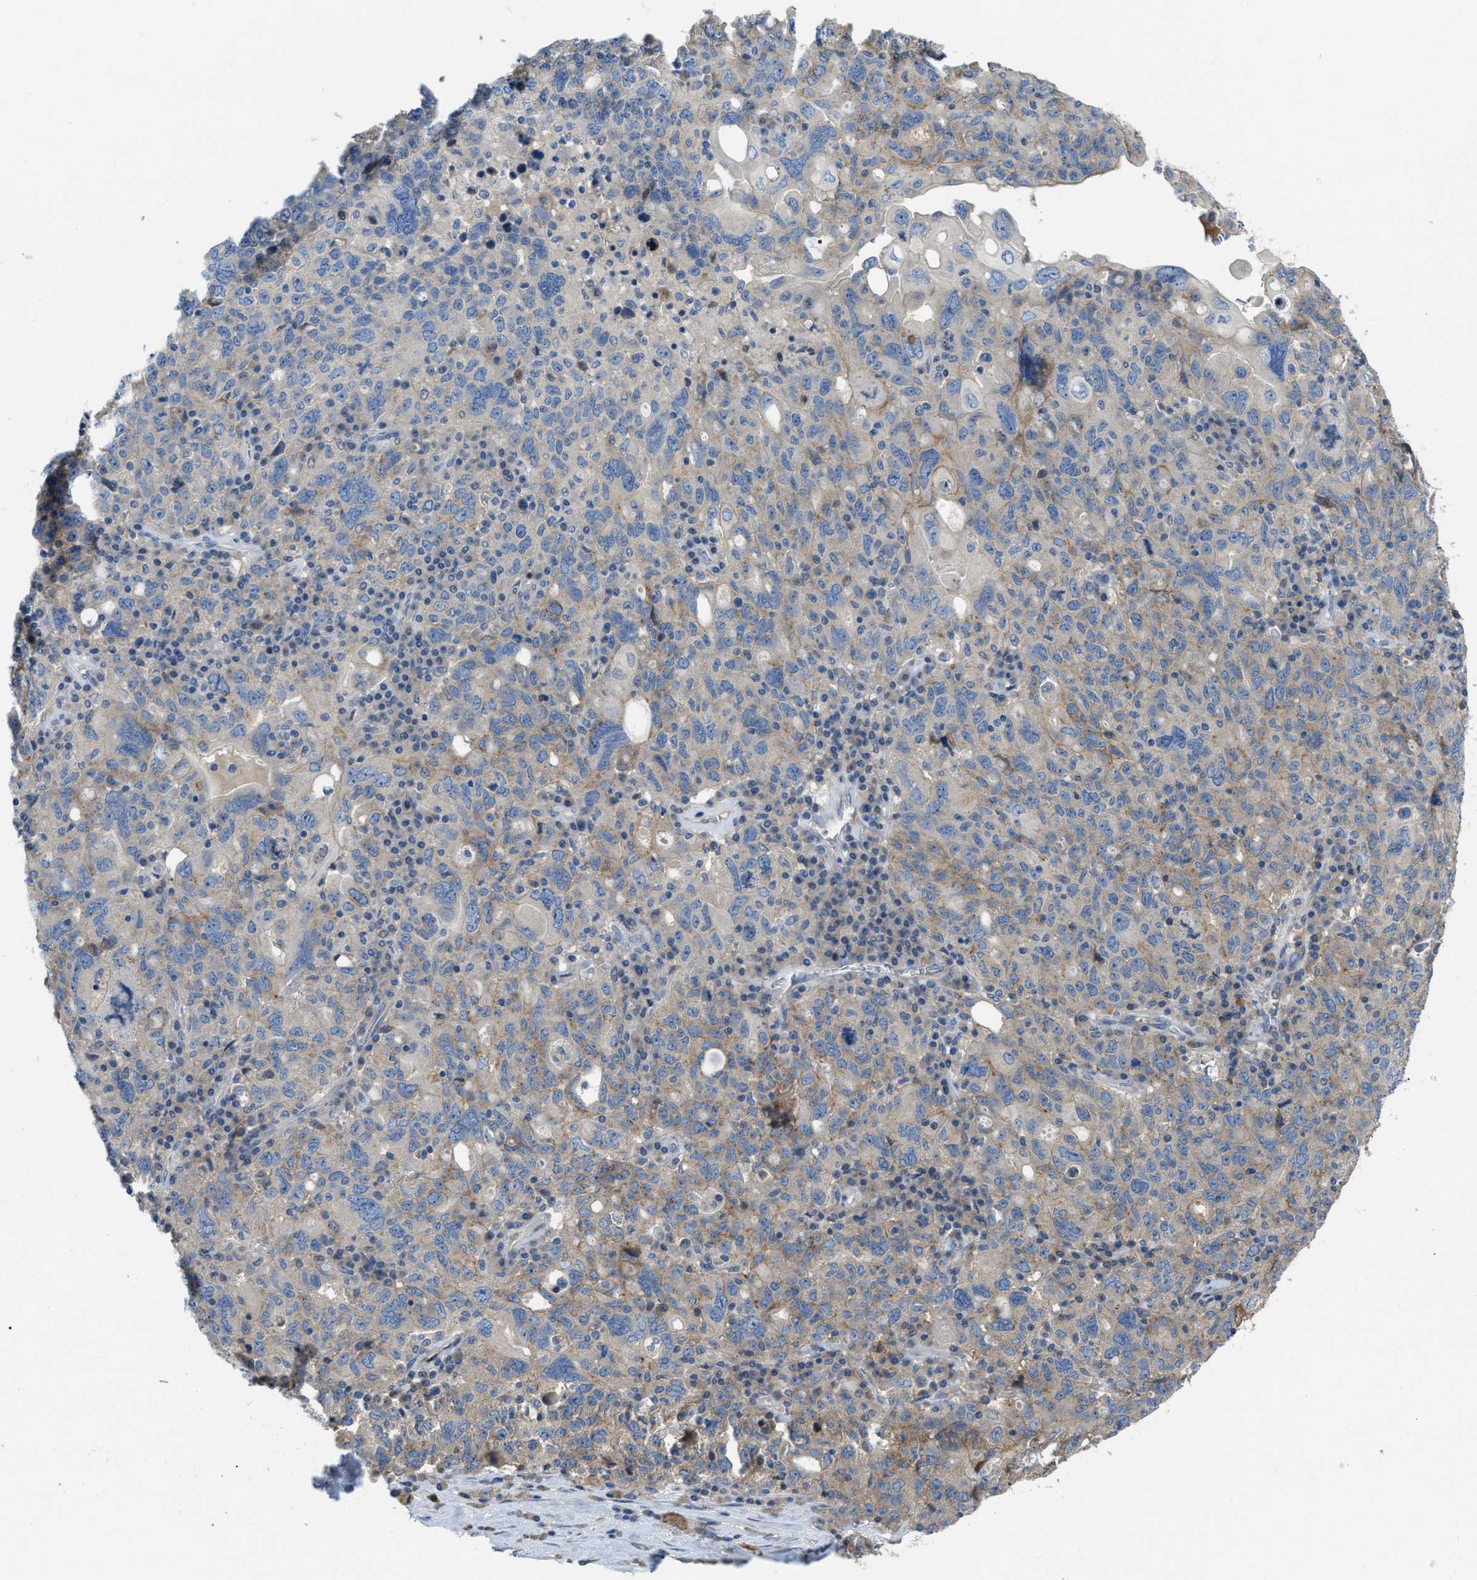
{"staining": {"intensity": "weak", "quantity": "<25%", "location": "cytoplasmic/membranous"}, "tissue": "ovarian cancer", "cell_type": "Tumor cells", "image_type": "cancer", "snomed": [{"axis": "morphology", "description": "Carcinoma, endometroid"}, {"axis": "topography", "description": "Ovary"}], "caption": "Ovarian endometroid carcinoma was stained to show a protein in brown. There is no significant staining in tumor cells. (Brightfield microscopy of DAB (3,3'-diaminobenzidine) immunohistochemistry (IHC) at high magnification).", "gene": "DHX58", "patient": {"sex": "female", "age": 62}}